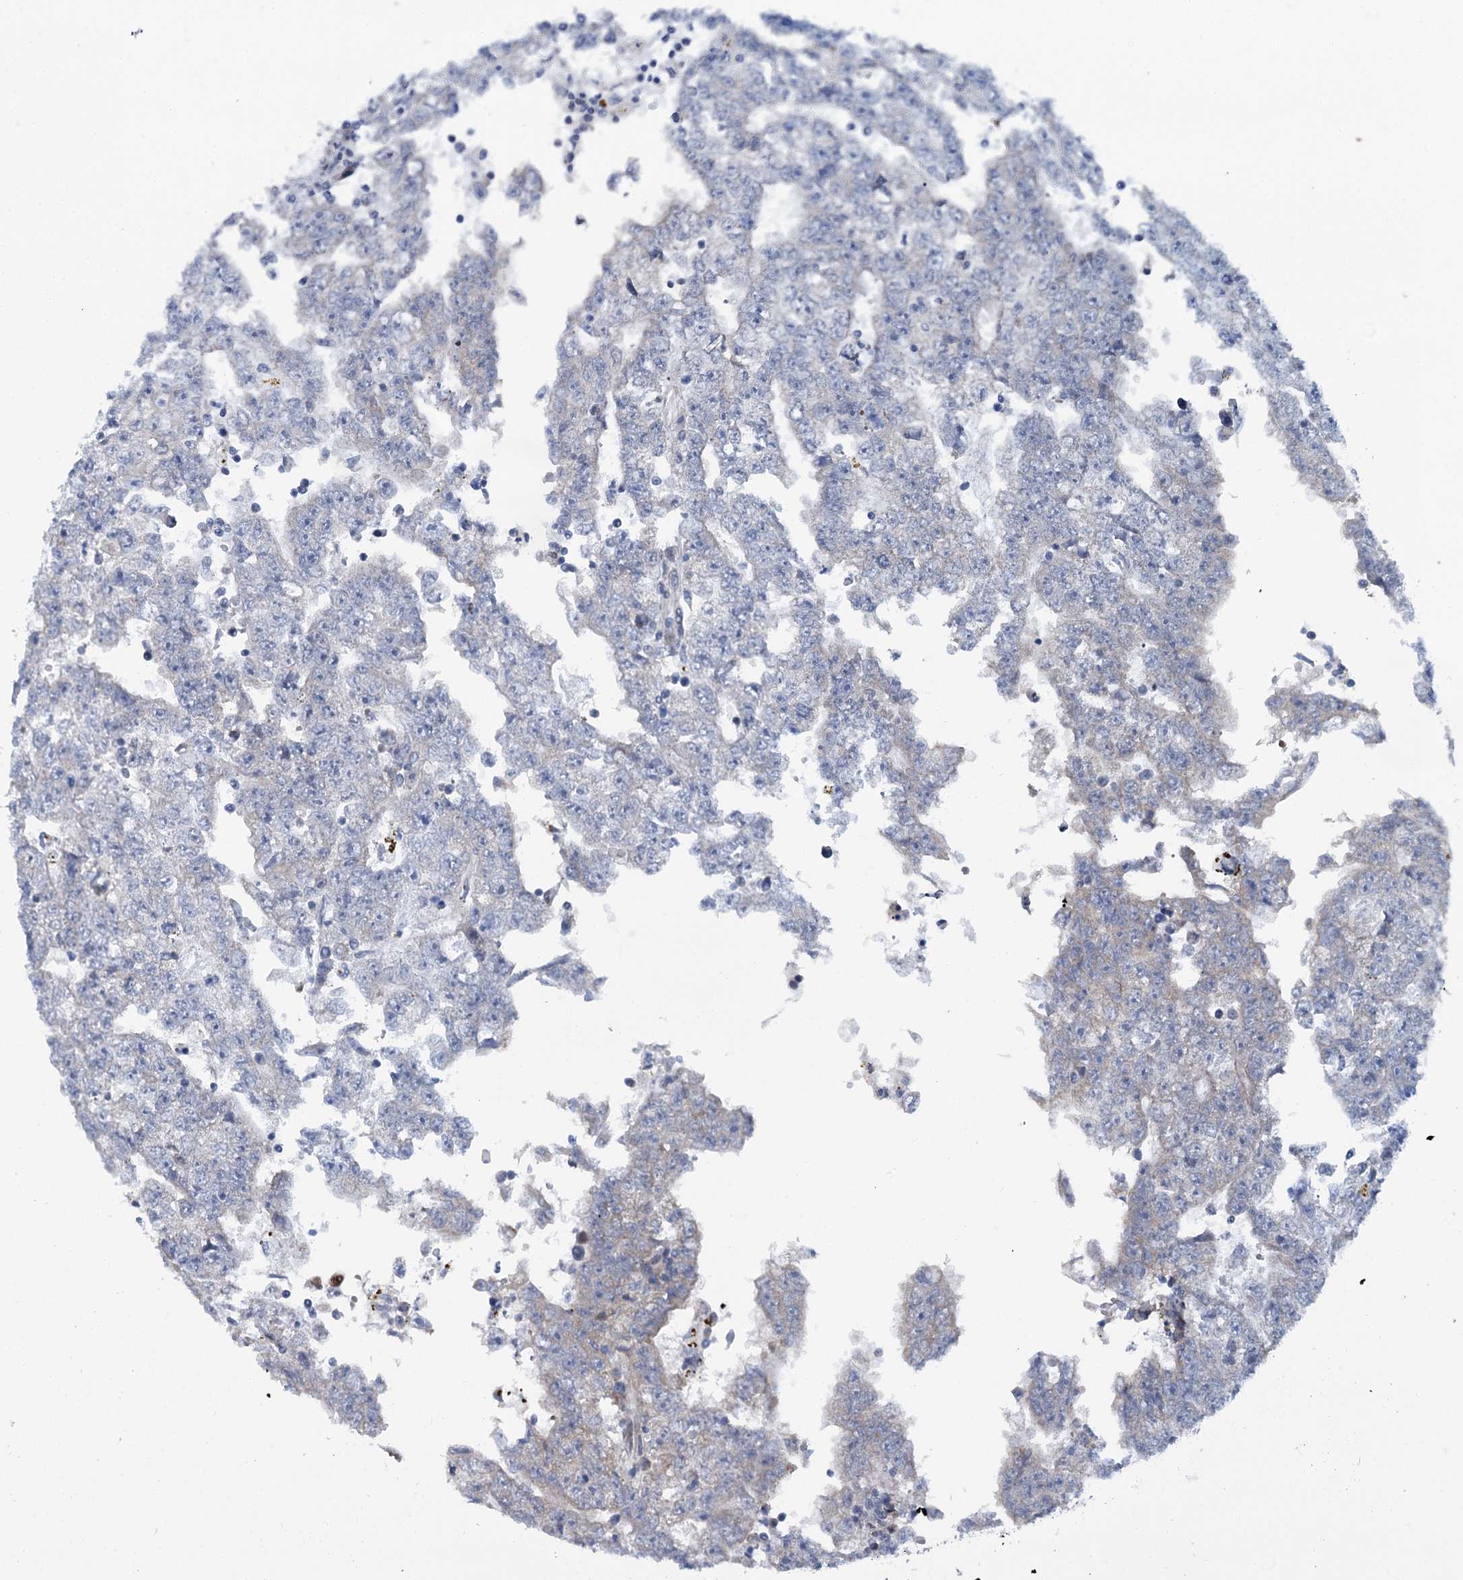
{"staining": {"intensity": "negative", "quantity": "none", "location": "none"}, "tissue": "testis cancer", "cell_type": "Tumor cells", "image_type": "cancer", "snomed": [{"axis": "morphology", "description": "Carcinoma, Embryonal, NOS"}, {"axis": "topography", "description": "Testis"}], "caption": "Micrograph shows no significant protein staining in tumor cells of embryonal carcinoma (testis).", "gene": "SREK1", "patient": {"sex": "male", "age": 25}}